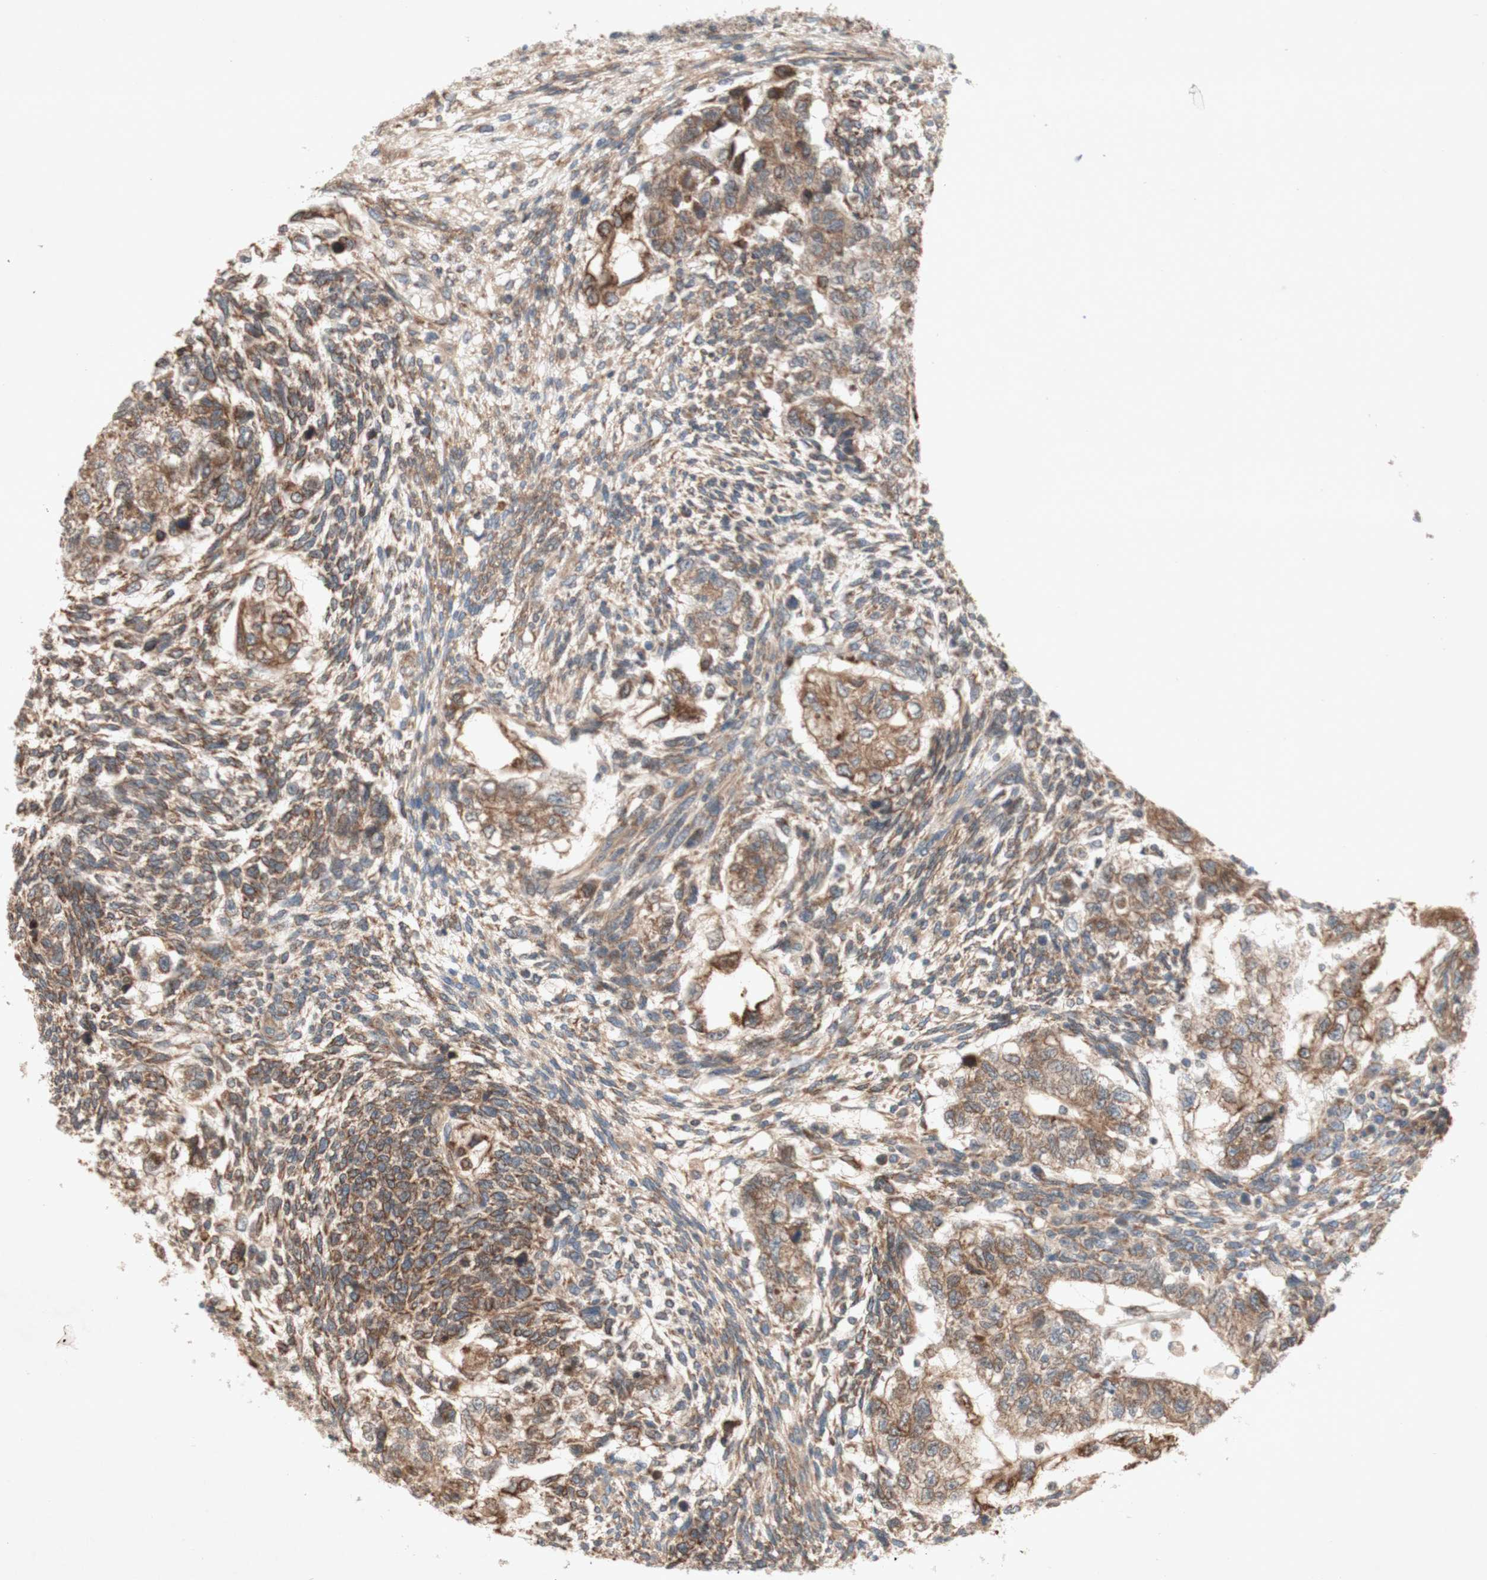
{"staining": {"intensity": "moderate", "quantity": ">75%", "location": "cytoplasmic/membranous"}, "tissue": "testis cancer", "cell_type": "Tumor cells", "image_type": "cancer", "snomed": [{"axis": "morphology", "description": "Normal tissue, NOS"}, {"axis": "morphology", "description": "Carcinoma, Embryonal, NOS"}, {"axis": "topography", "description": "Testis"}], "caption": "Approximately >75% of tumor cells in embryonal carcinoma (testis) reveal moderate cytoplasmic/membranous protein positivity as visualized by brown immunohistochemical staining.", "gene": "SOCS2", "patient": {"sex": "male", "age": 36}}